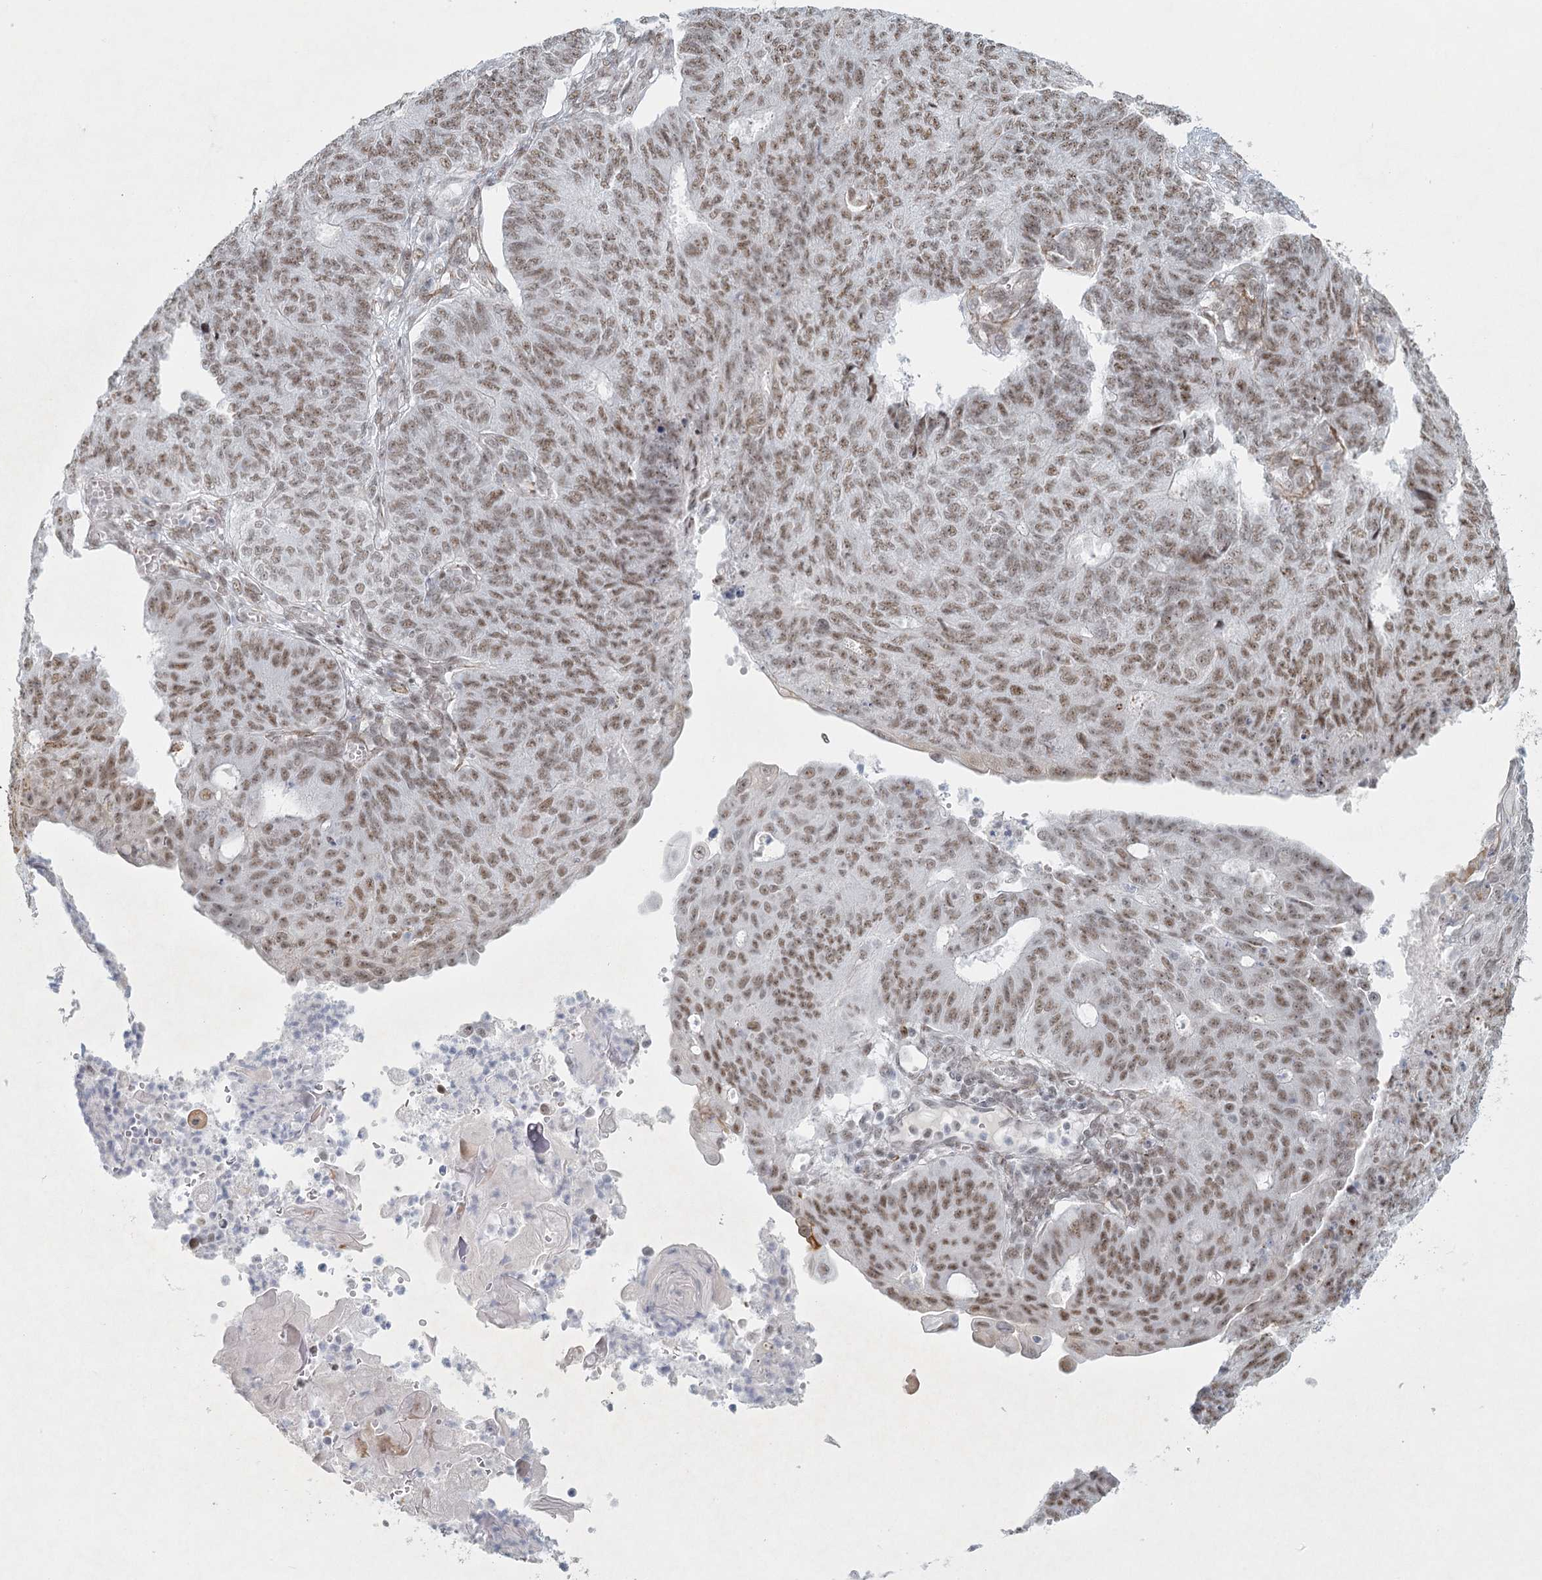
{"staining": {"intensity": "moderate", "quantity": ">75%", "location": "nuclear"}, "tissue": "endometrial cancer", "cell_type": "Tumor cells", "image_type": "cancer", "snomed": [{"axis": "morphology", "description": "Adenocarcinoma, NOS"}, {"axis": "topography", "description": "Endometrium"}], "caption": "Endometrial cancer (adenocarcinoma) stained for a protein (brown) demonstrates moderate nuclear positive positivity in approximately >75% of tumor cells.", "gene": "U2SURP", "patient": {"sex": "female", "age": 32}}